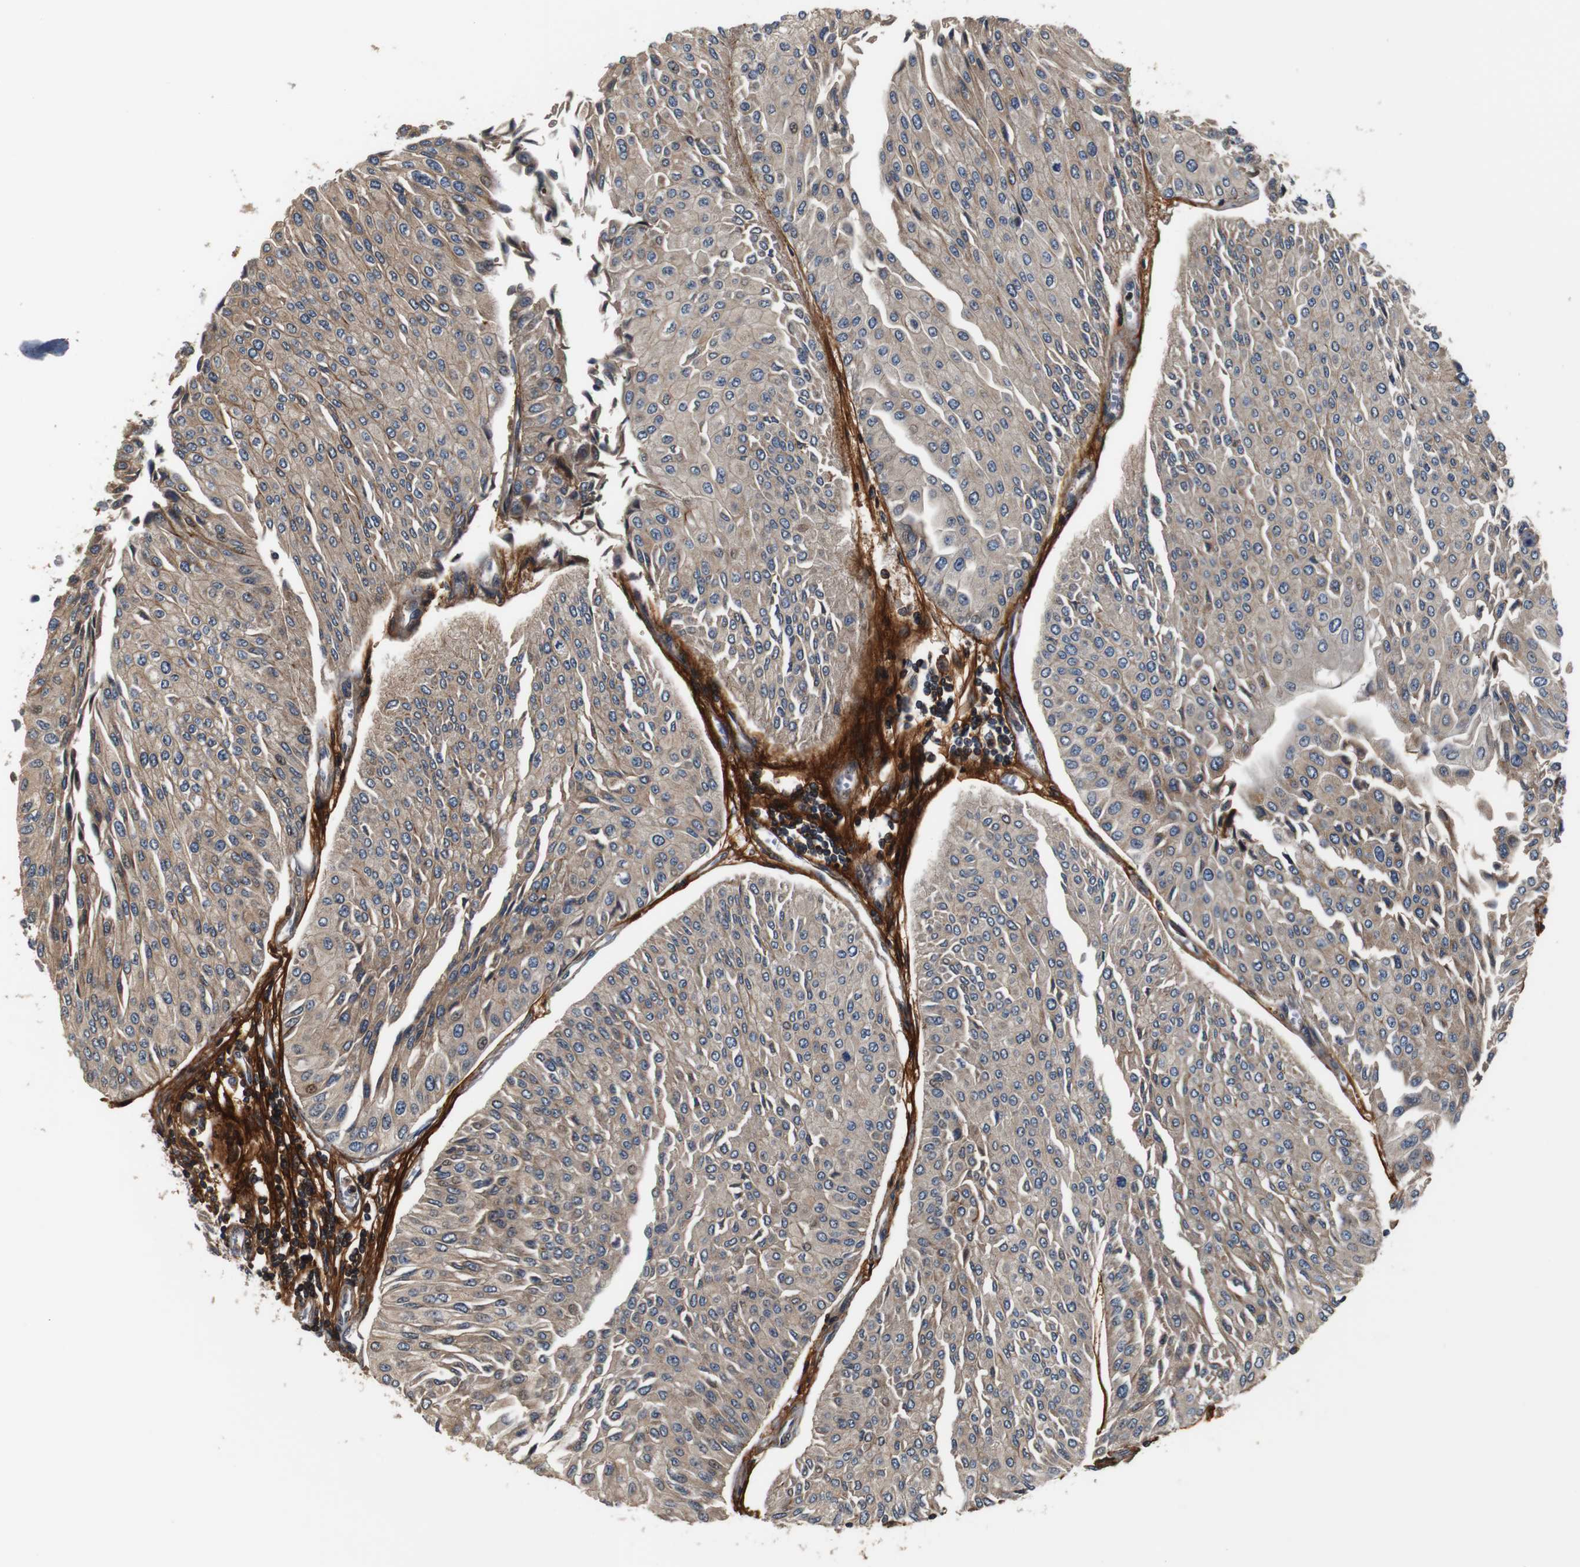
{"staining": {"intensity": "weak", "quantity": ">75%", "location": "cytoplasmic/membranous"}, "tissue": "urothelial cancer", "cell_type": "Tumor cells", "image_type": "cancer", "snomed": [{"axis": "morphology", "description": "Urothelial carcinoma, Low grade"}, {"axis": "topography", "description": "Urinary bladder"}], "caption": "Immunohistochemical staining of urothelial carcinoma (low-grade) demonstrates low levels of weak cytoplasmic/membranous protein expression in approximately >75% of tumor cells.", "gene": "LRP4", "patient": {"sex": "male", "age": 67}}